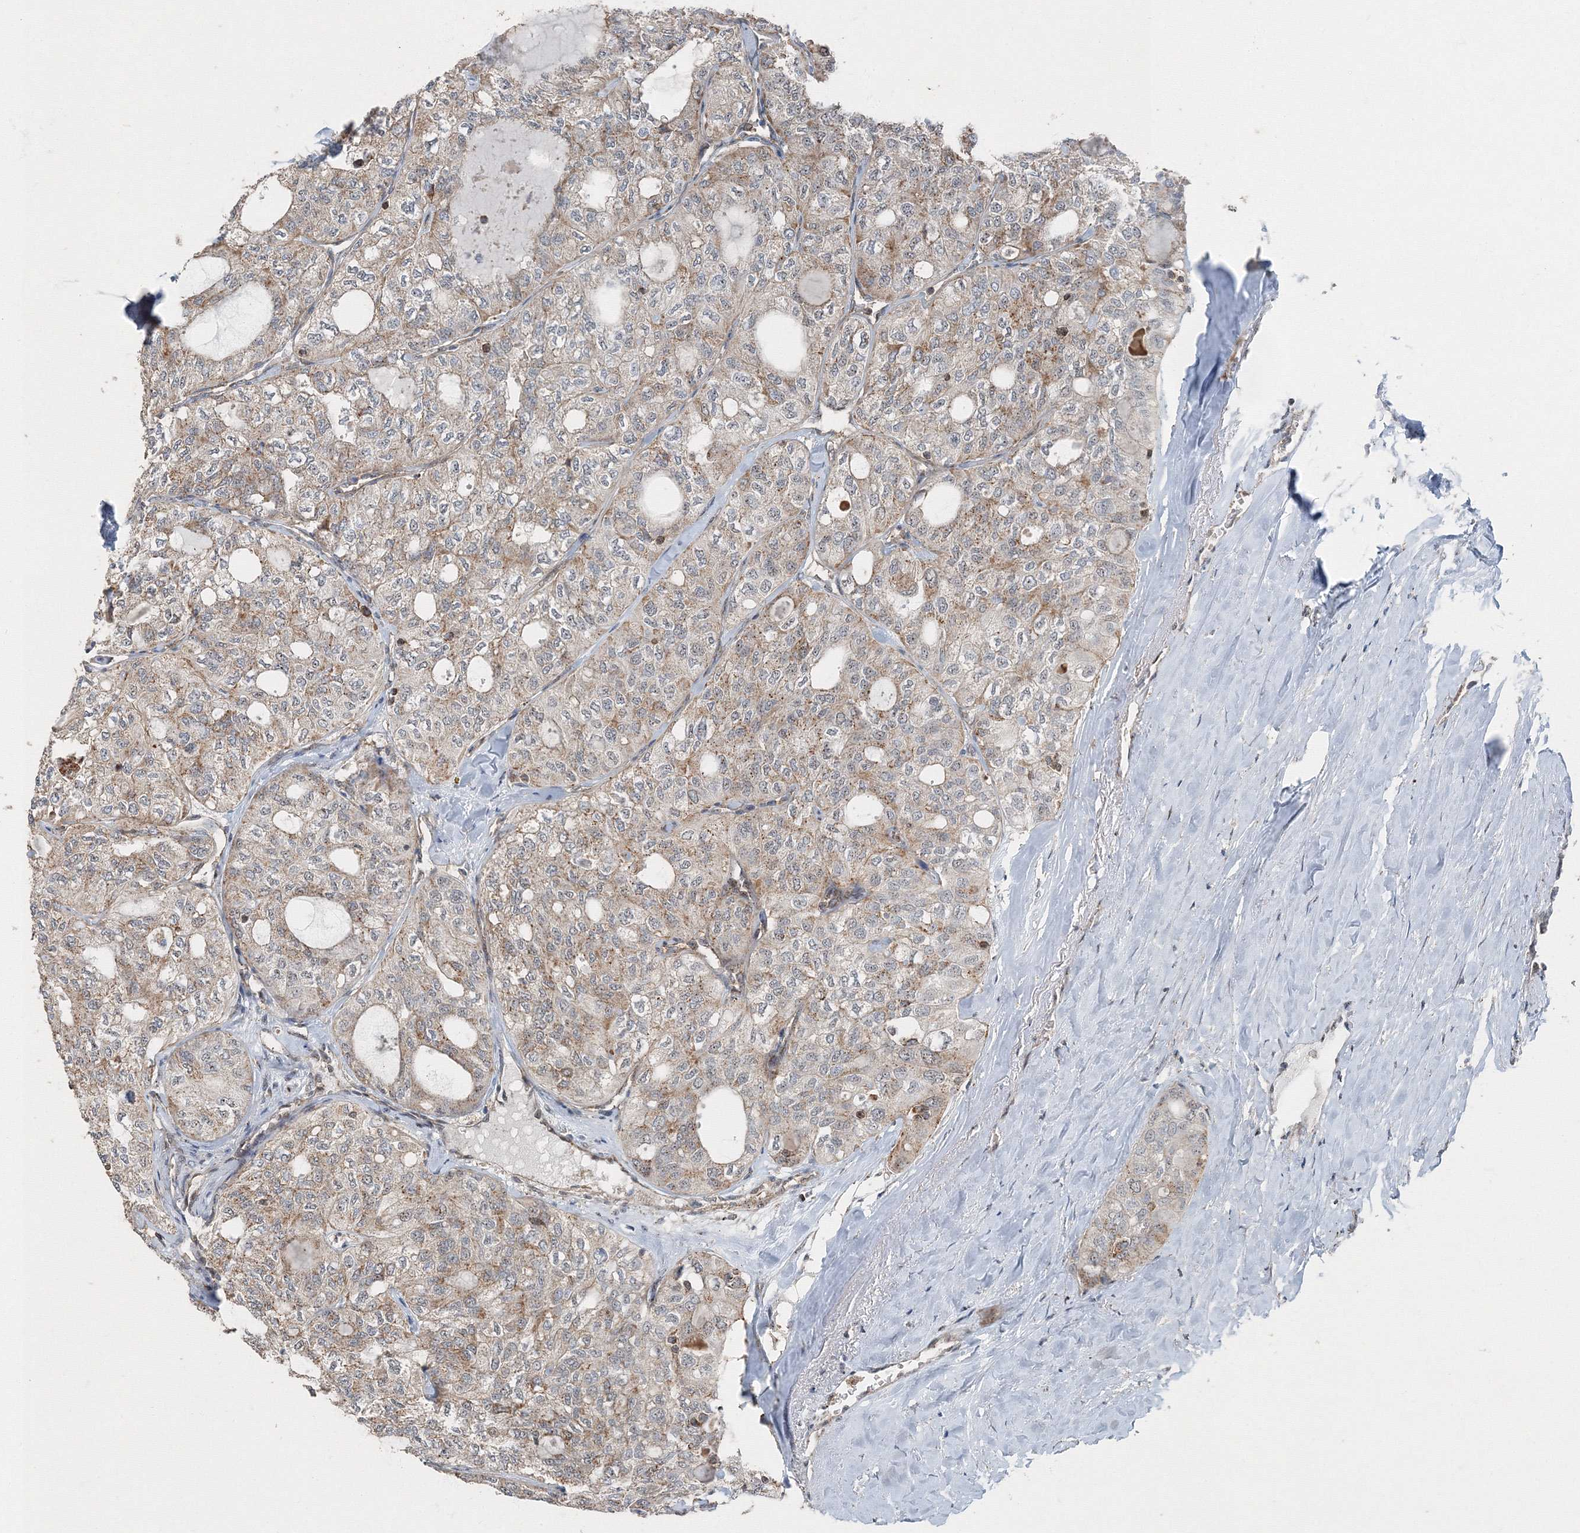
{"staining": {"intensity": "weak", "quantity": ">75%", "location": "cytoplasmic/membranous"}, "tissue": "thyroid cancer", "cell_type": "Tumor cells", "image_type": "cancer", "snomed": [{"axis": "morphology", "description": "Follicular adenoma carcinoma, NOS"}, {"axis": "topography", "description": "Thyroid gland"}], "caption": "This image shows immunohistochemistry staining of thyroid cancer (follicular adenoma carcinoma), with low weak cytoplasmic/membranous positivity in about >75% of tumor cells.", "gene": "AASDH", "patient": {"sex": "male", "age": 75}}